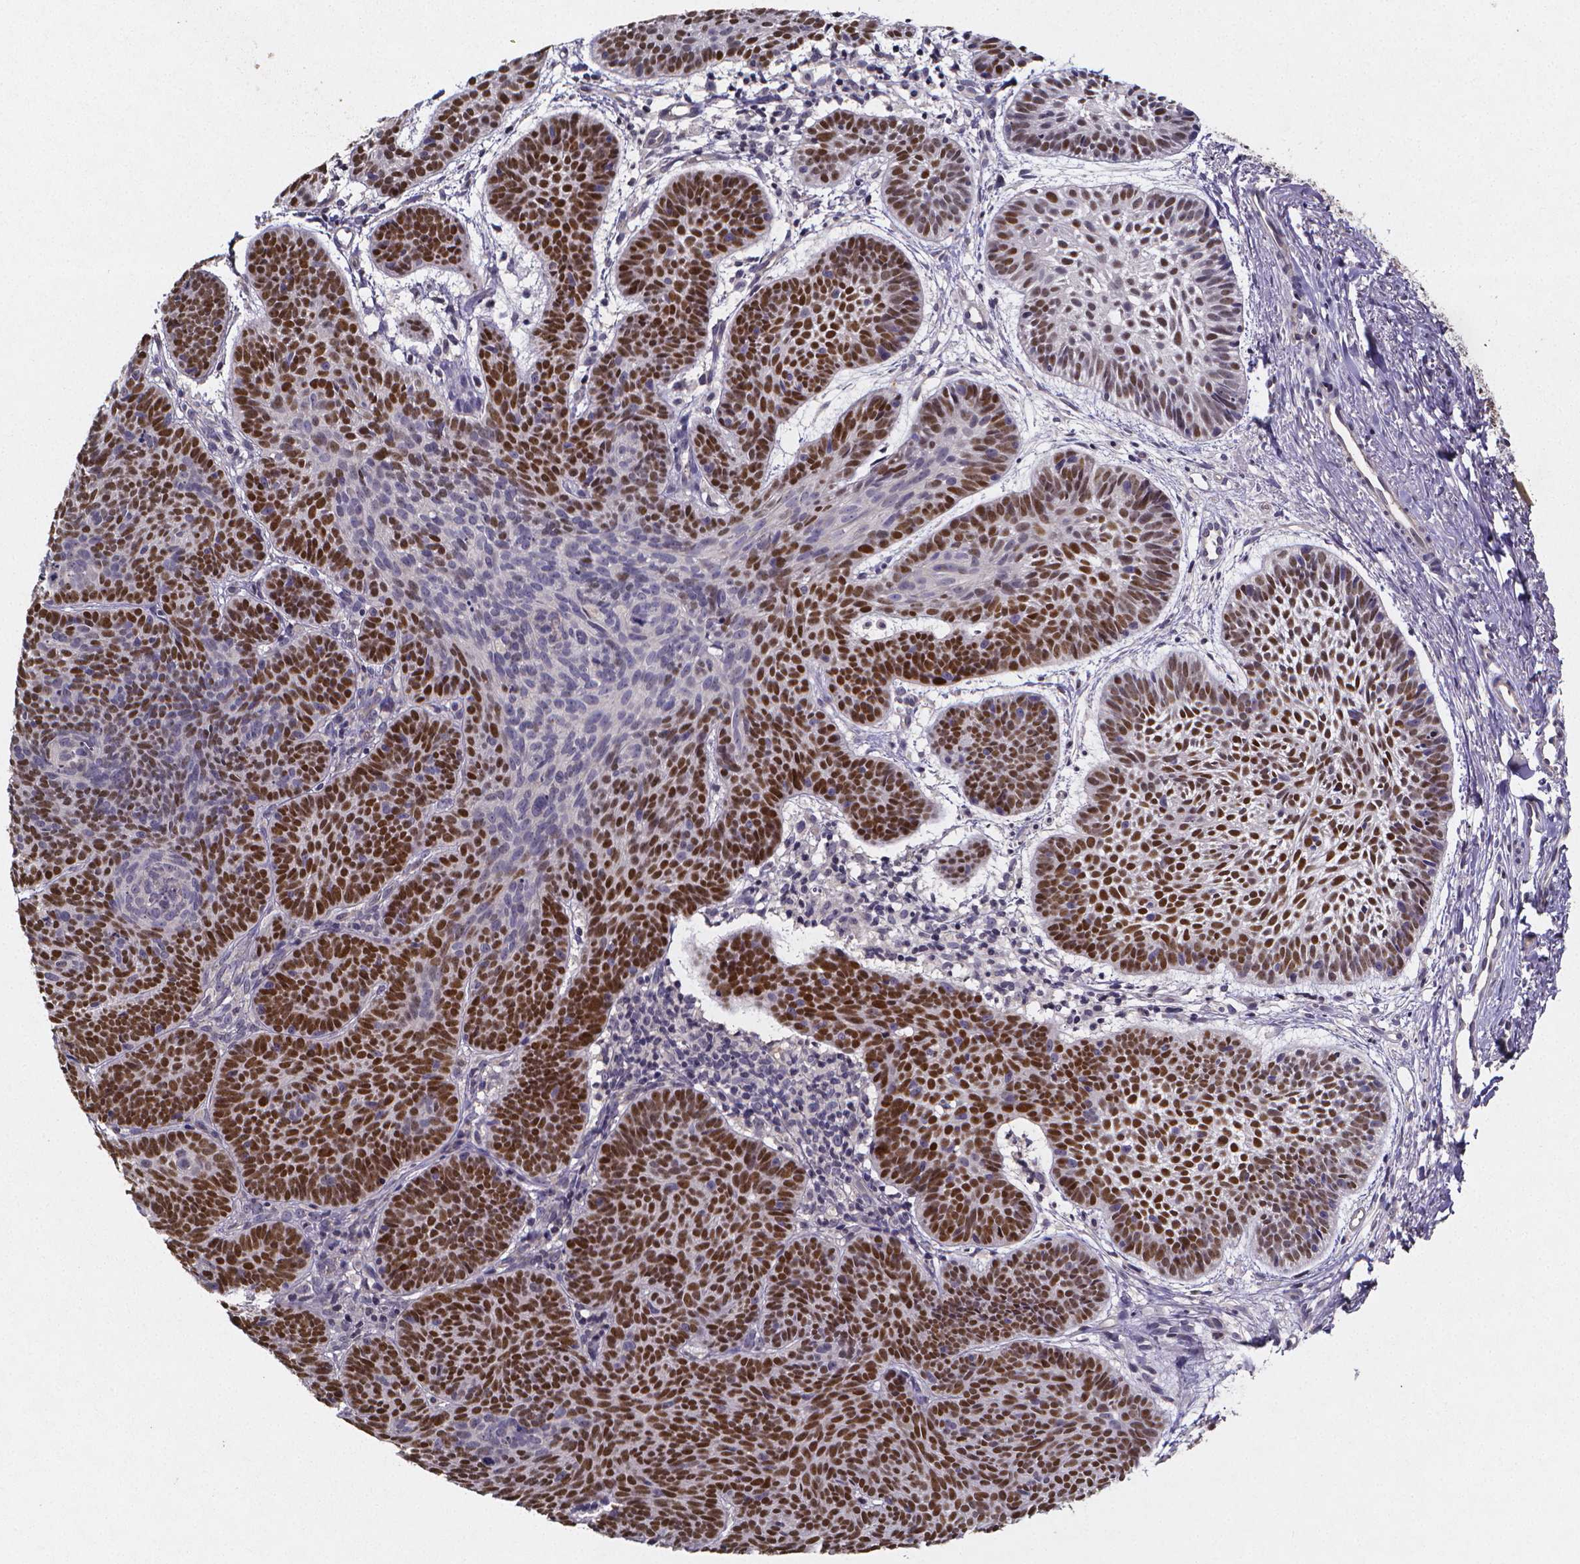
{"staining": {"intensity": "strong", "quantity": "25%-75%", "location": "nuclear"}, "tissue": "skin cancer", "cell_type": "Tumor cells", "image_type": "cancer", "snomed": [{"axis": "morphology", "description": "Basal cell carcinoma"}, {"axis": "topography", "description": "Skin"}], "caption": "Protein analysis of skin cancer tissue demonstrates strong nuclear expression in approximately 25%-75% of tumor cells.", "gene": "TP73", "patient": {"sex": "male", "age": 72}}